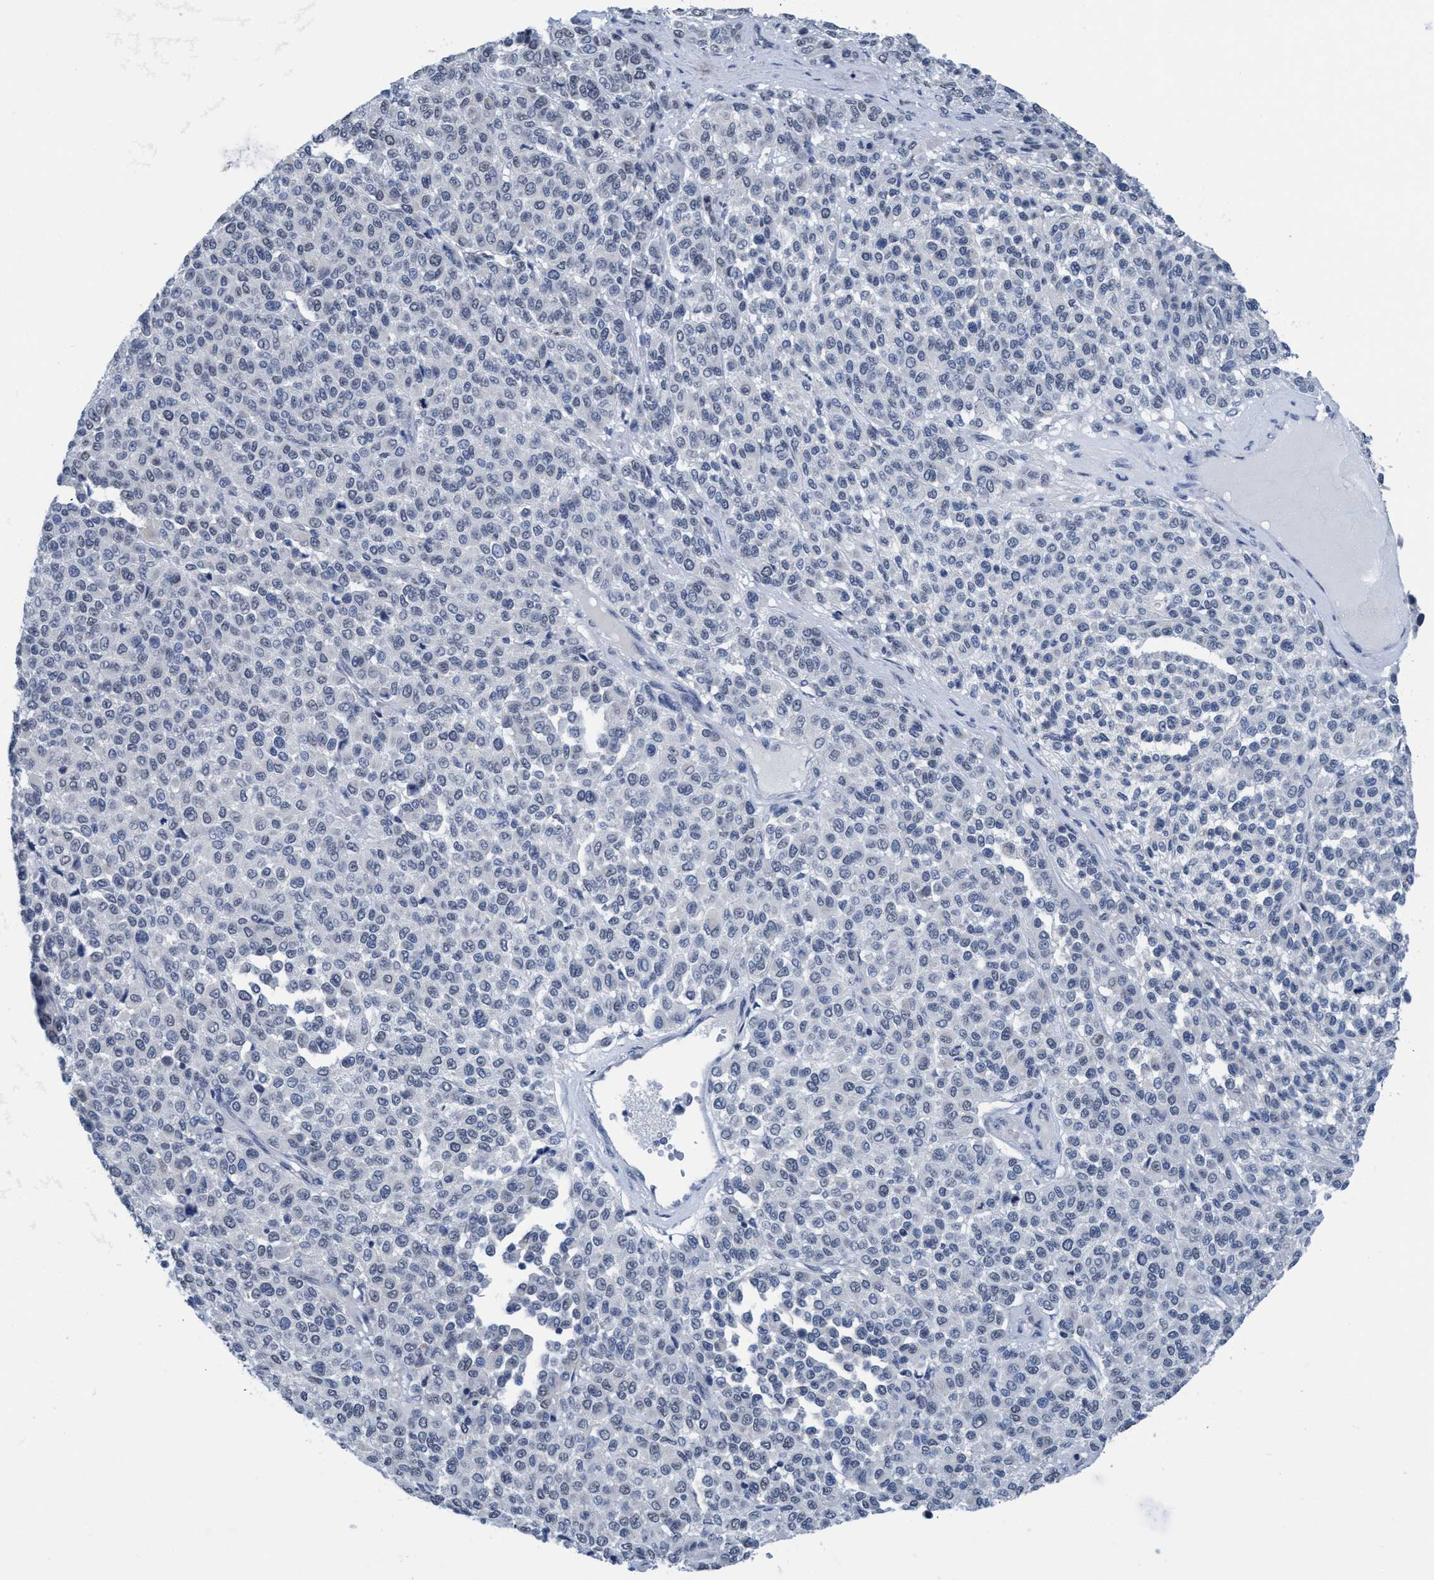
{"staining": {"intensity": "negative", "quantity": "none", "location": "none"}, "tissue": "melanoma", "cell_type": "Tumor cells", "image_type": "cancer", "snomed": [{"axis": "morphology", "description": "Malignant melanoma, Metastatic site"}, {"axis": "topography", "description": "Pancreas"}], "caption": "This is a image of immunohistochemistry (IHC) staining of melanoma, which shows no positivity in tumor cells.", "gene": "DNAI1", "patient": {"sex": "female", "age": 30}}